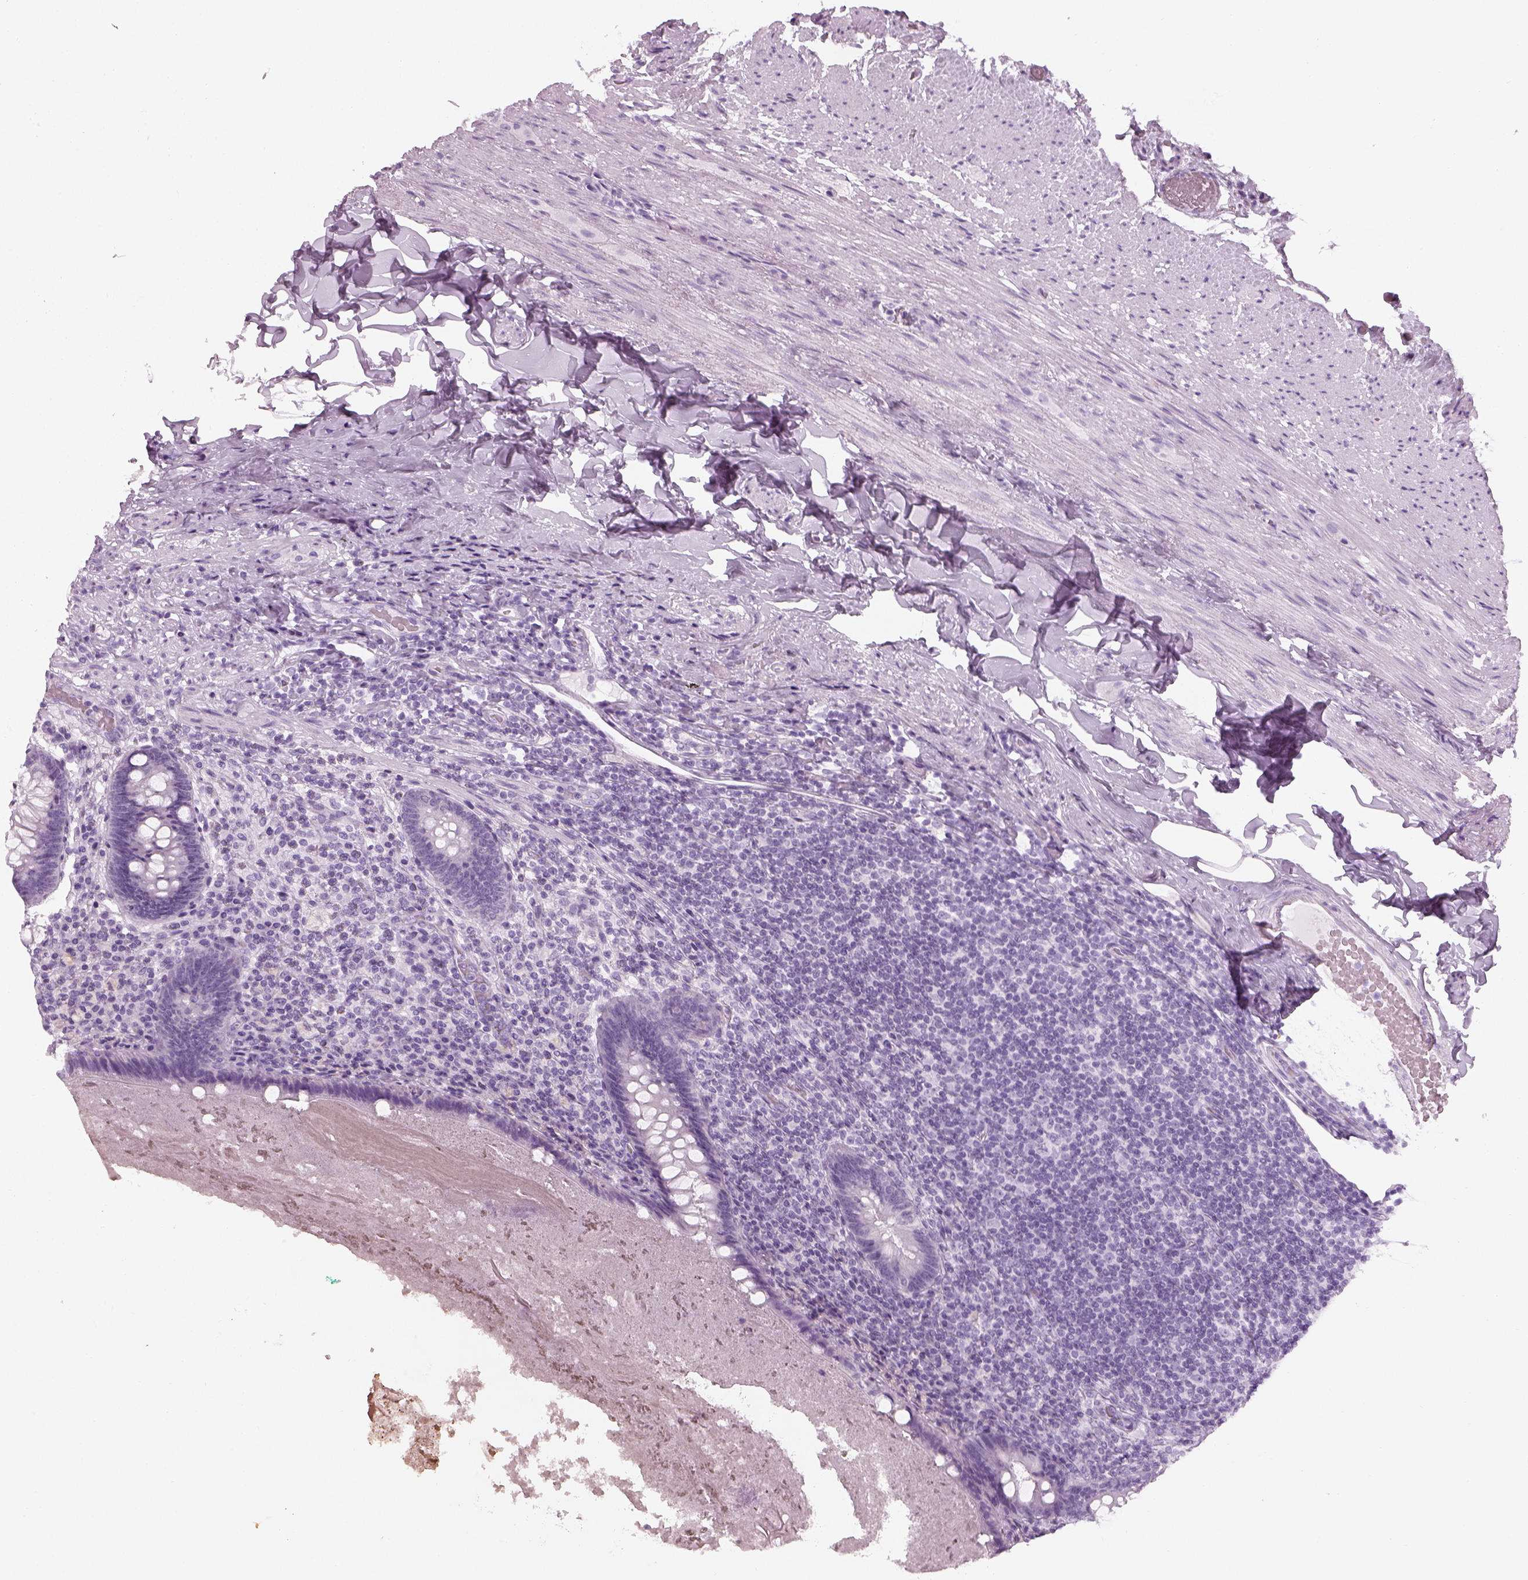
{"staining": {"intensity": "negative", "quantity": "none", "location": "none"}, "tissue": "appendix", "cell_type": "Glandular cells", "image_type": "normal", "snomed": [{"axis": "morphology", "description": "Normal tissue, NOS"}, {"axis": "topography", "description": "Appendix"}], "caption": "Protein analysis of unremarkable appendix exhibits no significant staining in glandular cells.", "gene": "SAG", "patient": {"sex": "male", "age": 47}}